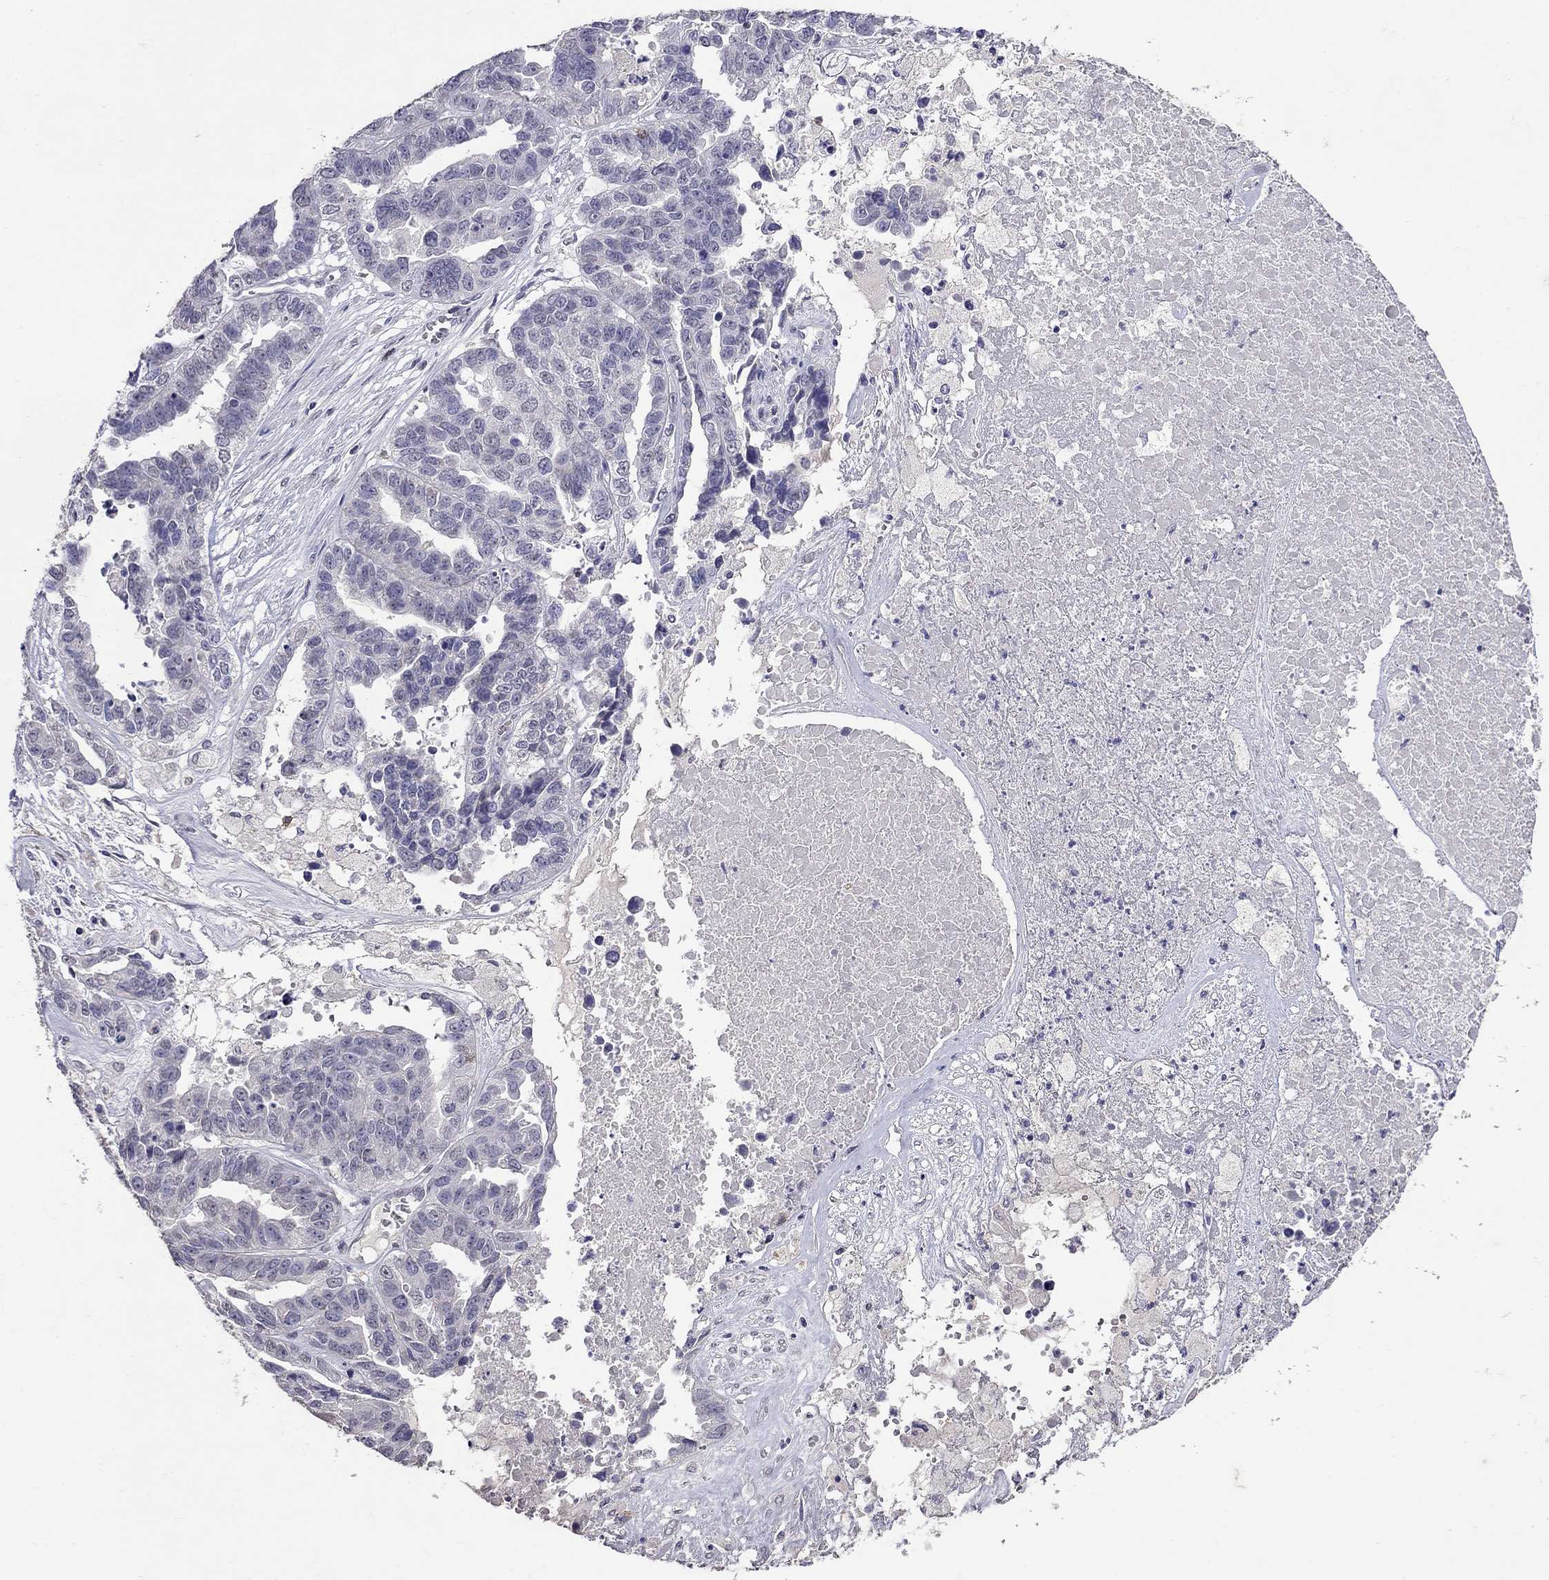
{"staining": {"intensity": "negative", "quantity": "none", "location": "none"}, "tissue": "ovarian cancer", "cell_type": "Tumor cells", "image_type": "cancer", "snomed": [{"axis": "morphology", "description": "Cystadenocarcinoma, serous, NOS"}, {"axis": "topography", "description": "Ovary"}], "caption": "Micrograph shows no significant protein expression in tumor cells of ovarian serous cystadenocarcinoma.", "gene": "CD8B", "patient": {"sex": "female", "age": 87}}